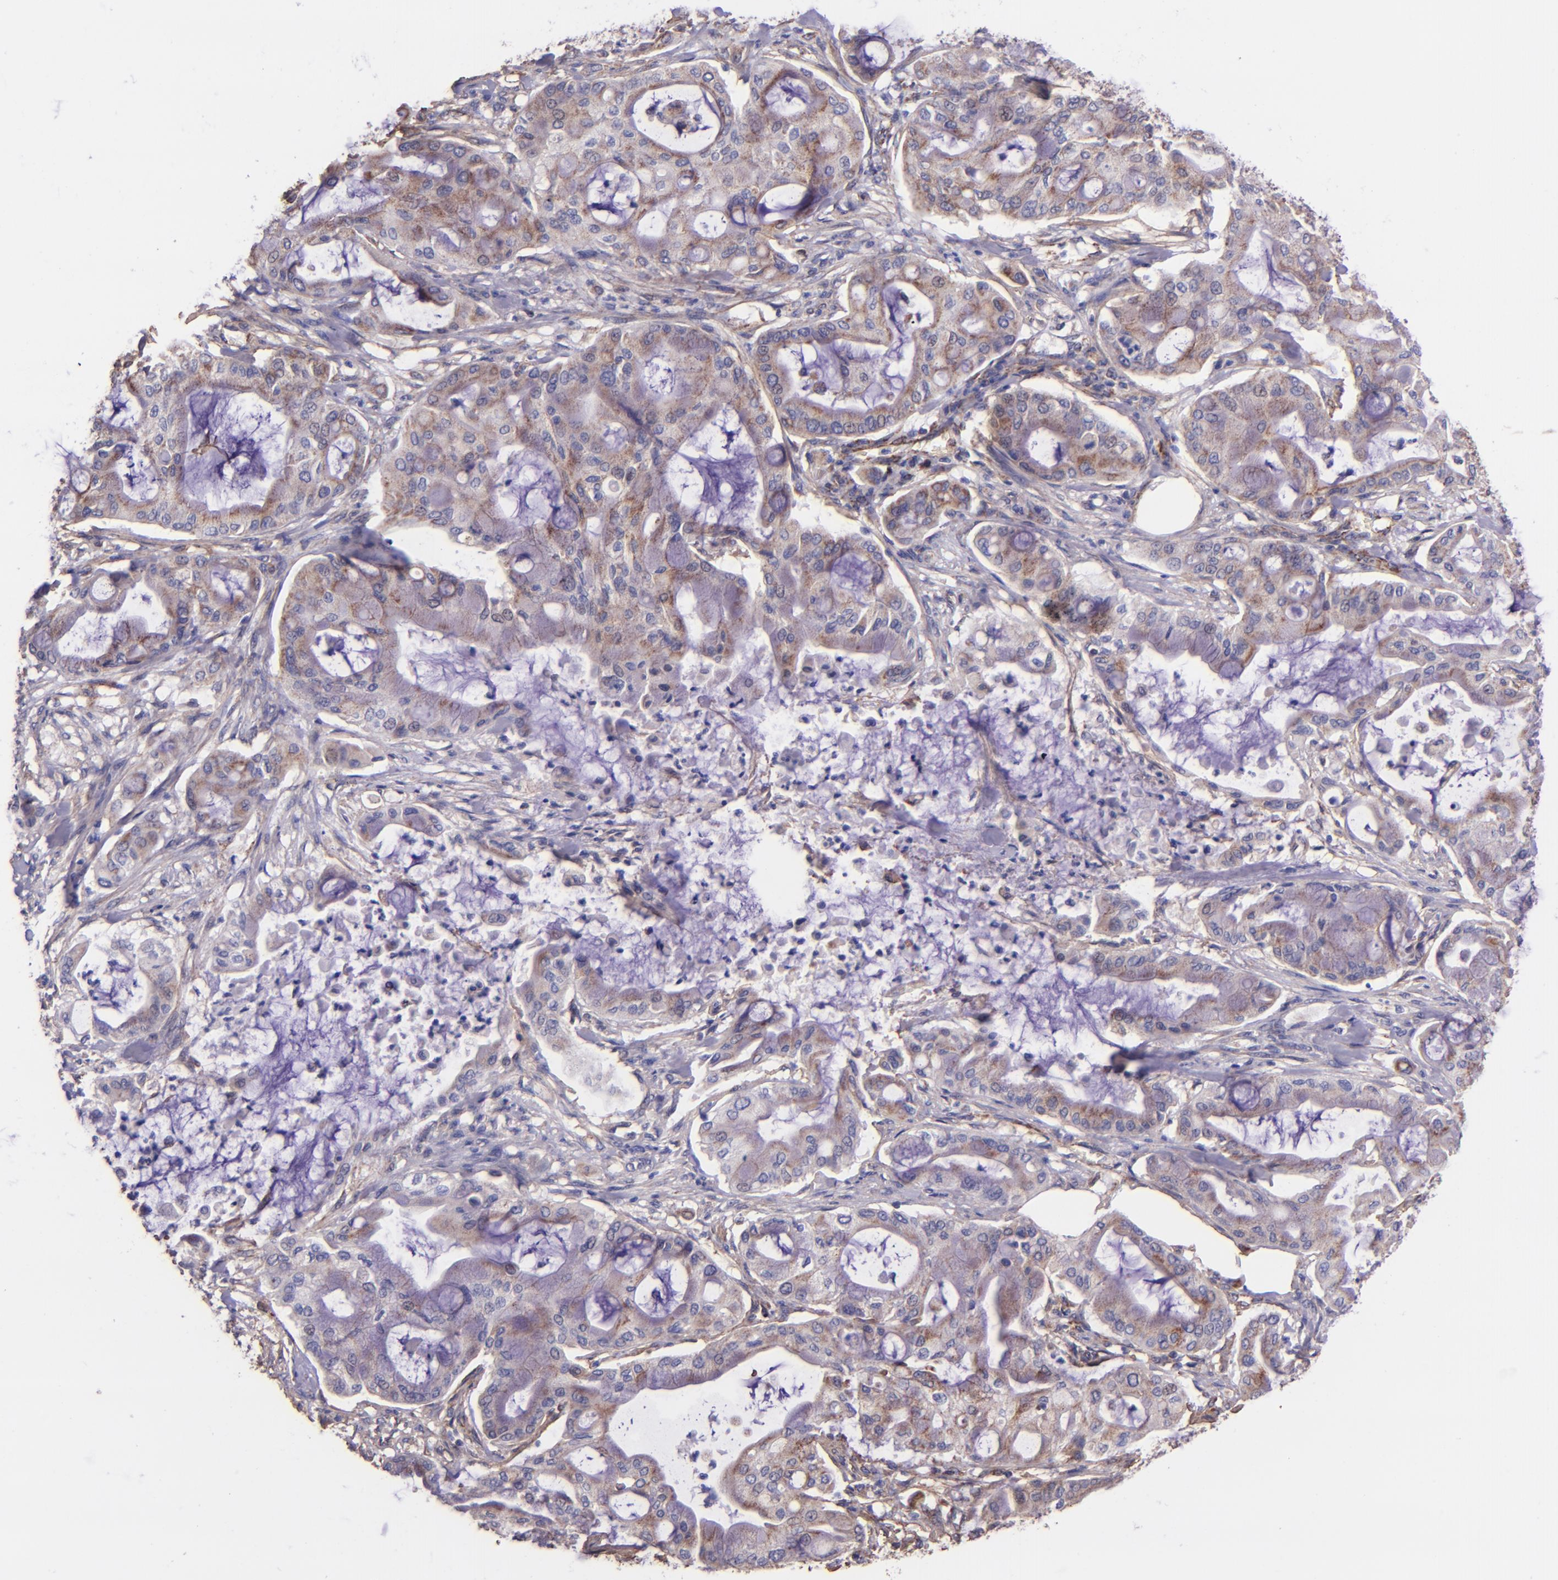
{"staining": {"intensity": "weak", "quantity": ">75%", "location": "cytoplasmic/membranous"}, "tissue": "pancreatic cancer", "cell_type": "Tumor cells", "image_type": "cancer", "snomed": [{"axis": "morphology", "description": "Adenocarcinoma, NOS"}, {"axis": "morphology", "description": "Adenocarcinoma, metastatic, NOS"}, {"axis": "topography", "description": "Lymph node"}, {"axis": "topography", "description": "Pancreas"}, {"axis": "topography", "description": "Duodenum"}], "caption": "Immunohistochemistry (IHC) micrograph of neoplastic tissue: adenocarcinoma (pancreatic) stained using IHC shows low levels of weak protein expression localized specifically in the cytoplasmic/membranous of tumor cells, appearing as a cytoplasmic/membranous brown color.", "gene": "IDH3G", "patient": {"sex": "female", "age": 64}}